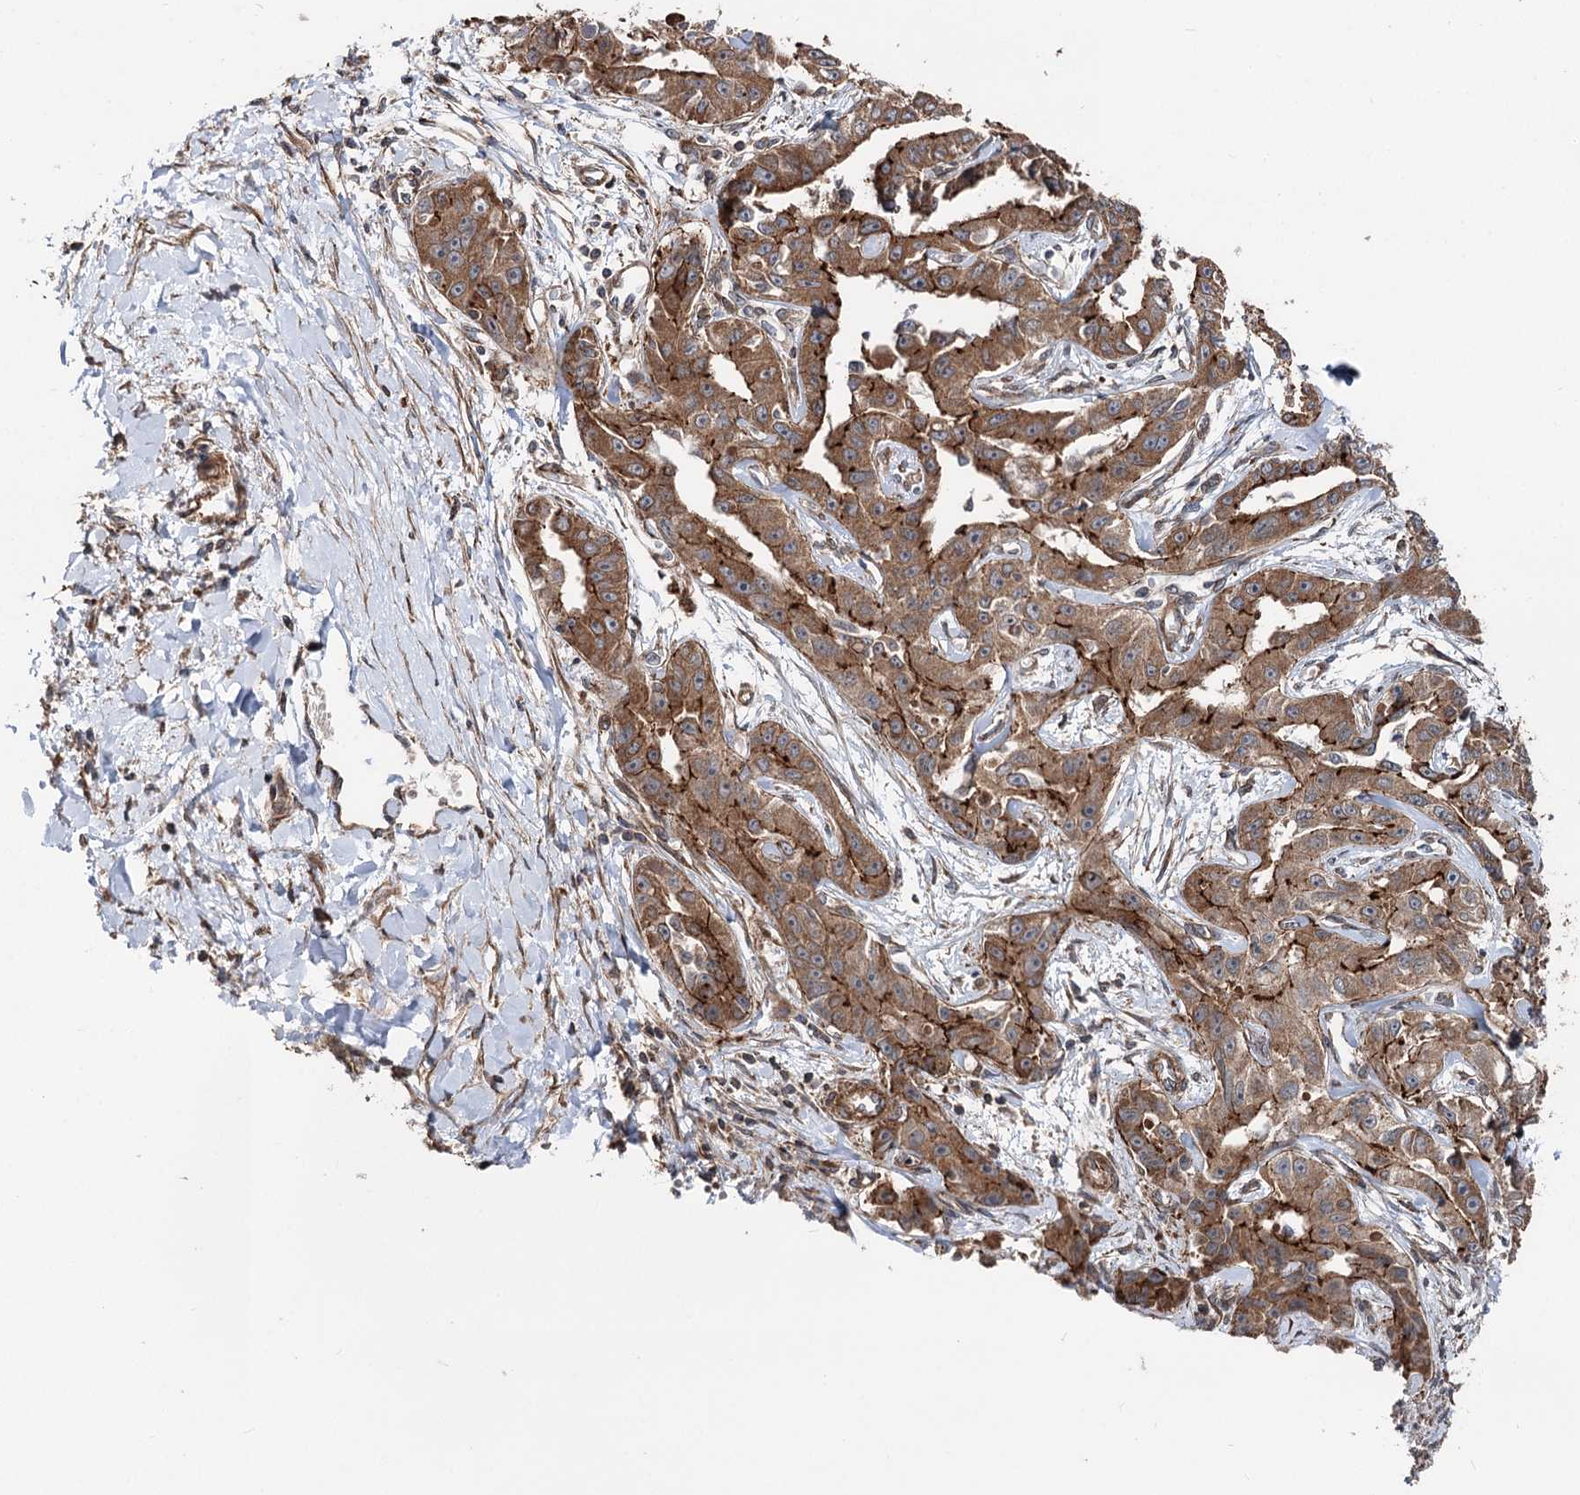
{"staining": {"intensity": "moderate", "quantity": ">75%", "location": "cytoplasmic/membranous"}, "tissue": "liver cancer", "cell_type": "Tumor cells", "image_type": "cancer", "snomed": [{"axis": "morphology", "description": "Cholangiocarcinoma"}, {"axis": "topography", "description": "Liver"}], "caption": "The micrograph displays staining of liver cancer, revealing moderate cytoplasmic/membranous protein expression (brown color) within tumor cells.", "gene": "ITFG2", "patient": {"sex": "male", "age": 59}}